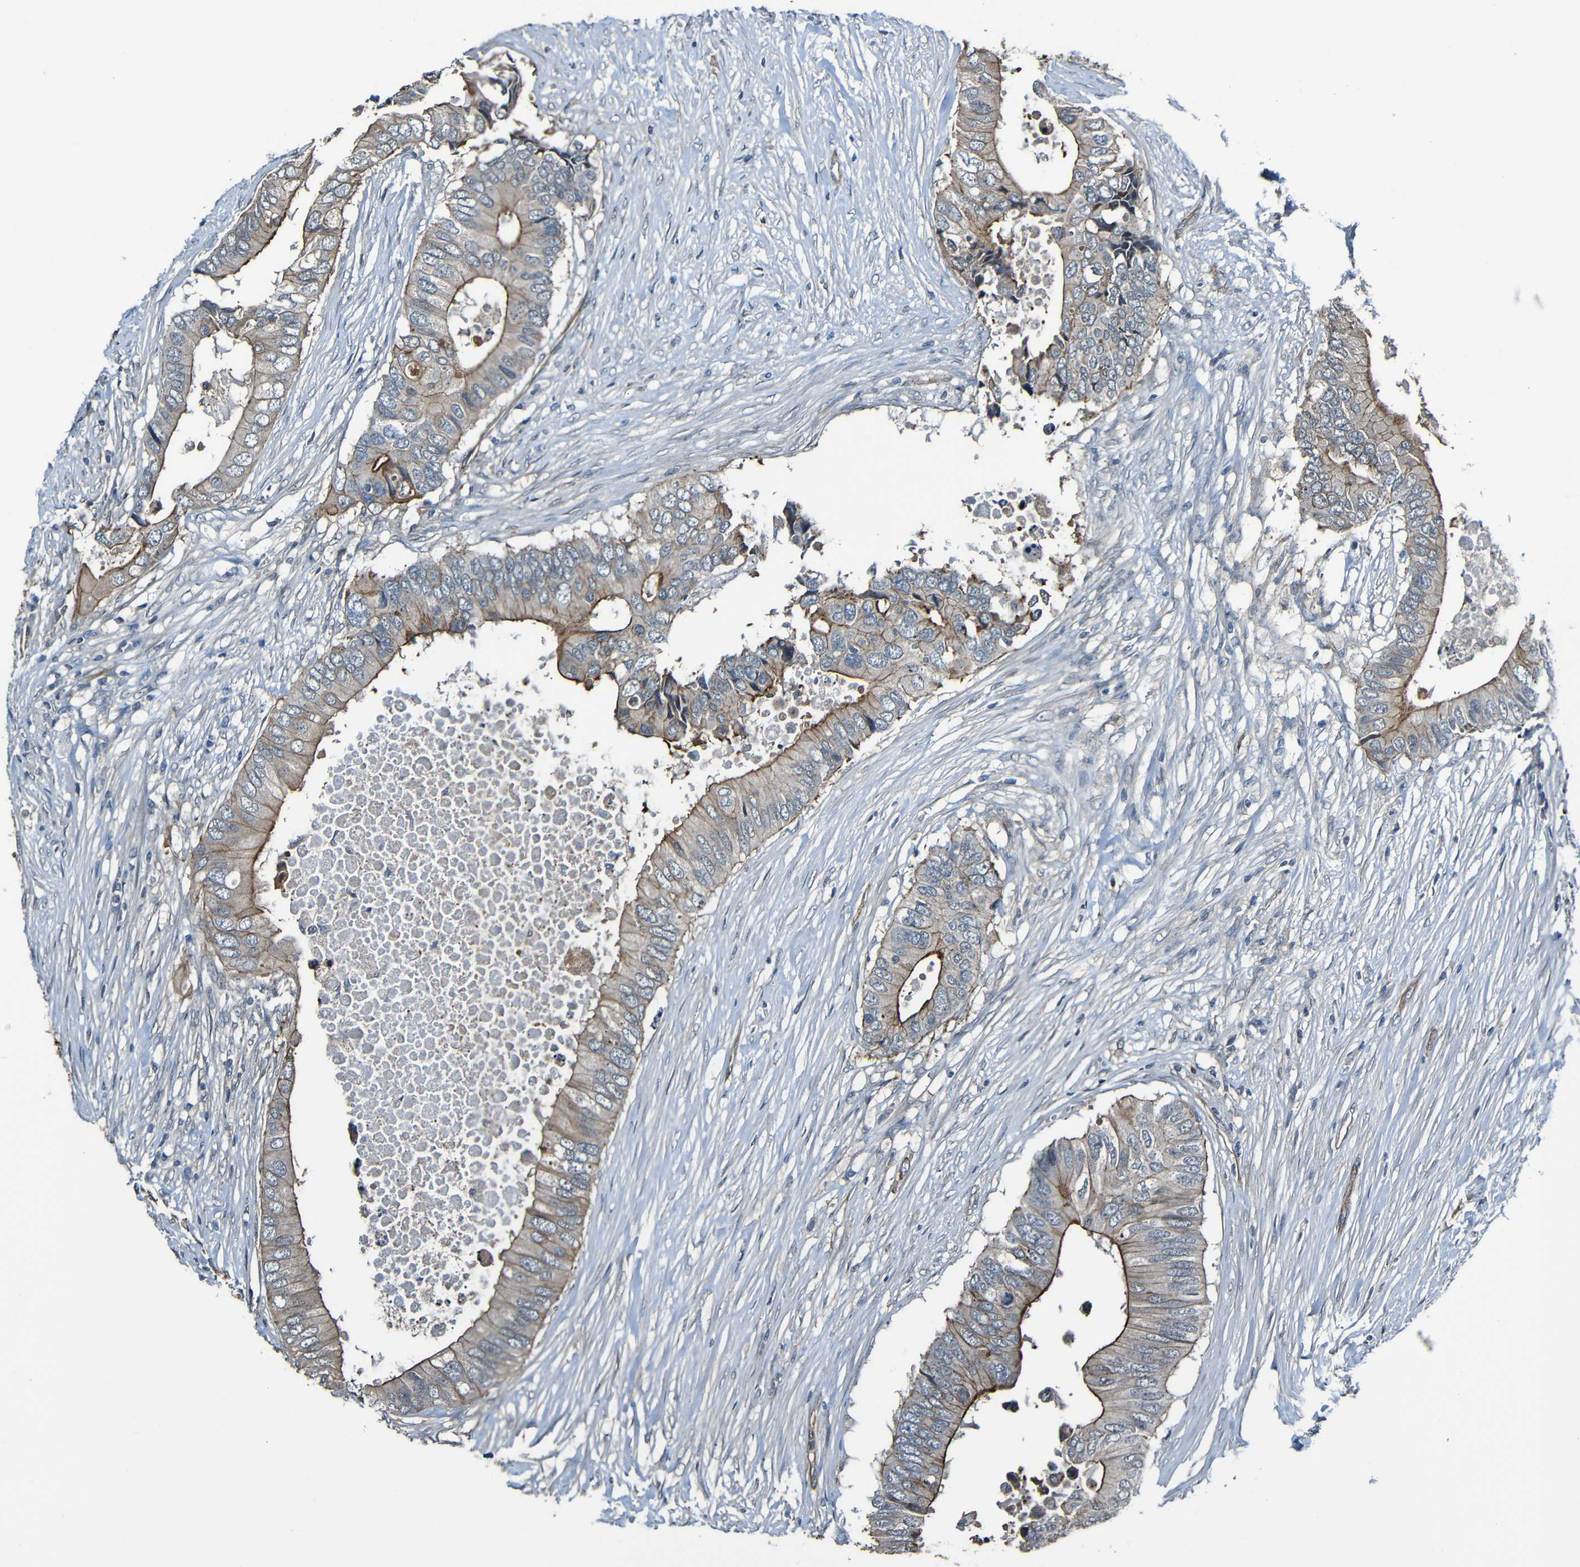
{"staining": {"intensity": "moderate", "quantity": "25%-75%", "location": "cytoplasmic/membranous"}, "tissue": "colorectal cancer", "cell_type": "Tumor cells", "image_type": "cancer", "snomed": [{"axis": "morphology", "description": "Adenocarcinoma, NOS"}, {"axis": "topography", "description": "Colon"}], "caption": "Protein analysis of colorectal adenocarcinoma tissue exhibits moderate cytoplasmic/membranous staining in about 25%-75% of tumor cells. (DAB (3,3'-diaminobenzidine) = brown stain, brightfield microscopy at high magnification).", "gene": "LGR5", "patient": {"sex": "male", "age": 71}}